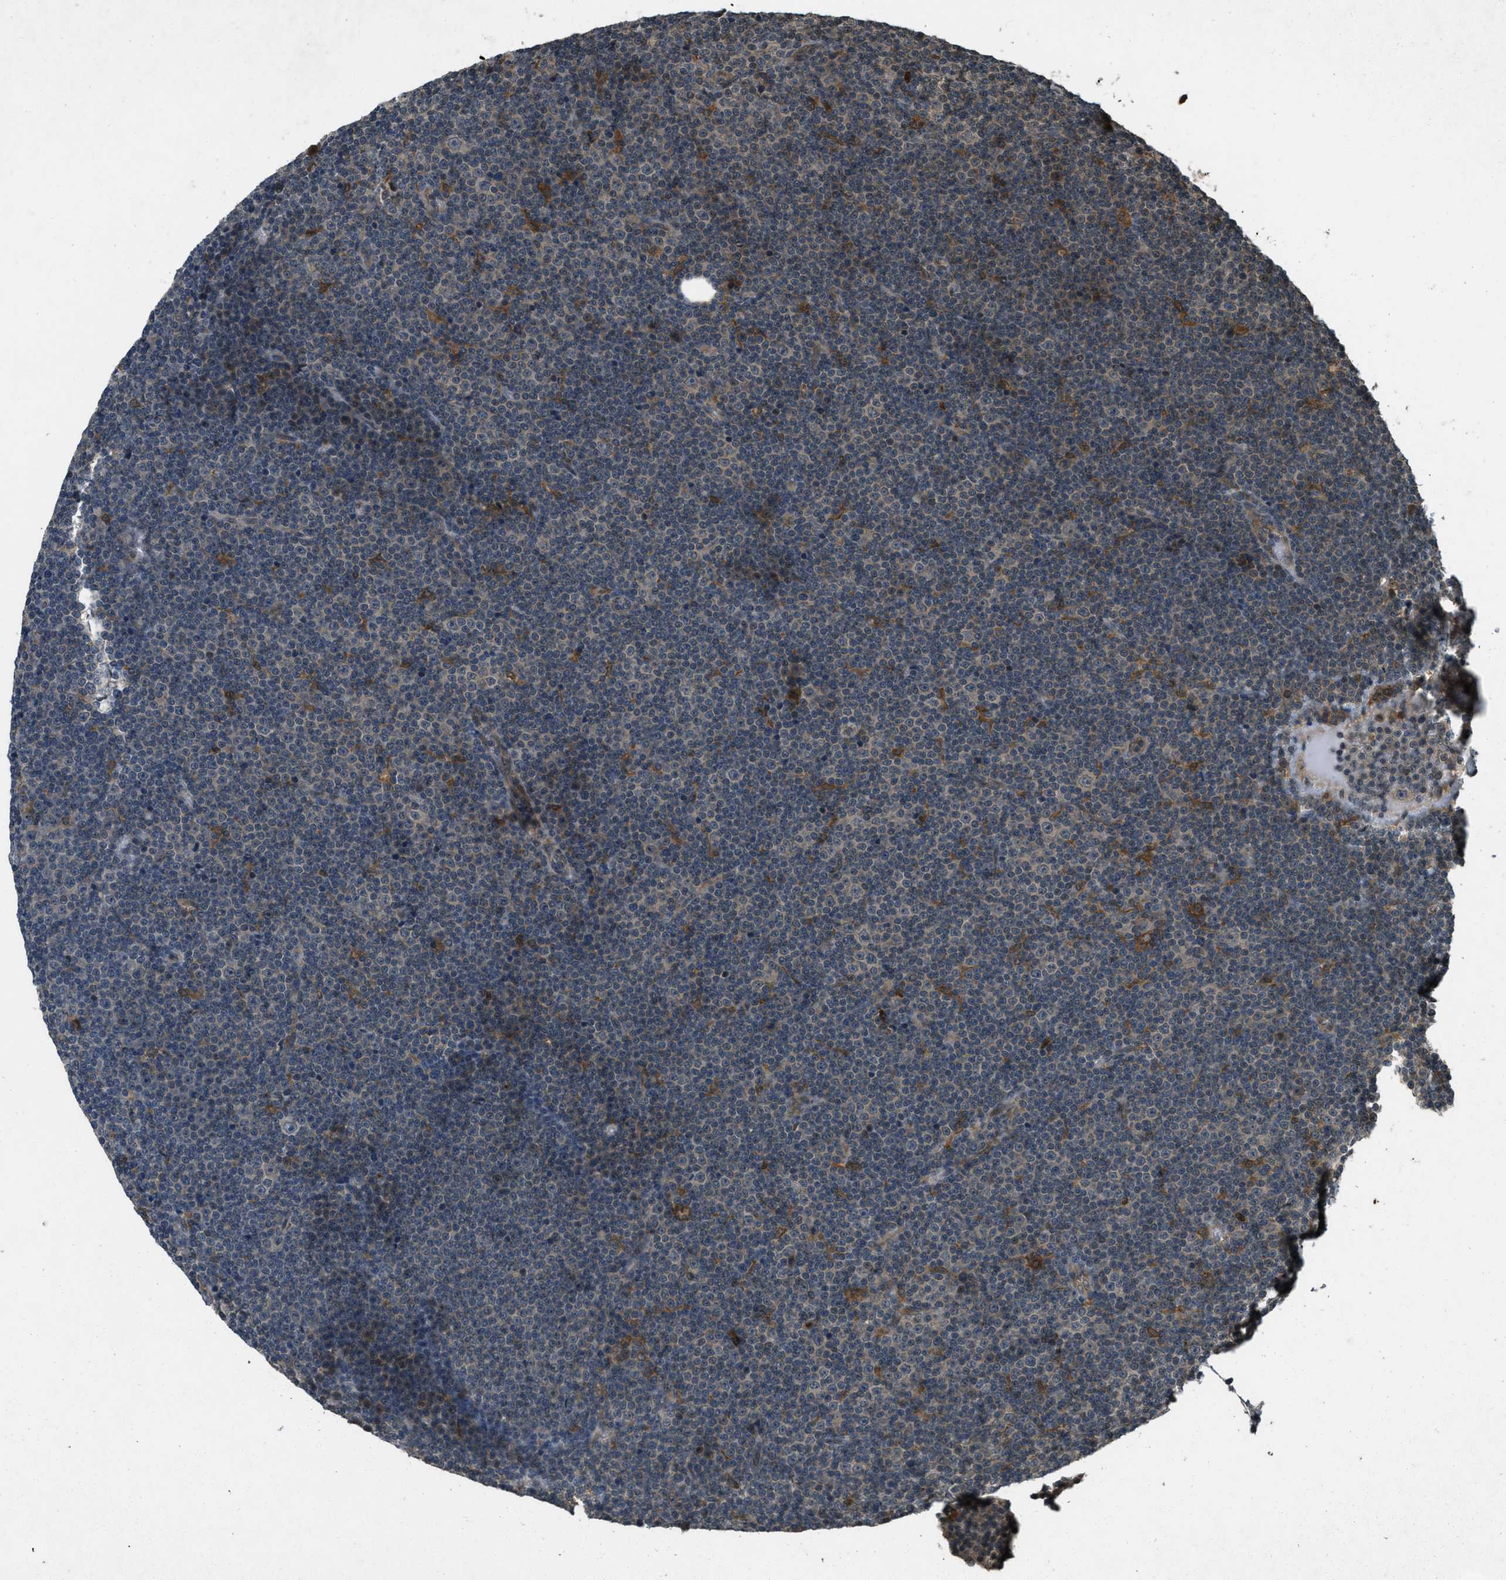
{"staining": {"intensity": "negative", "quantity": "none", "location": "none"}, "tissue": "lymphoma", "cell_type": "Tumor cells", "image_type": "cancer", "snomed": [{"axis": "morphology", "description": "Malignant lymphoma, non-Hodgkin's type, Low grade"}, {"axis": "topography", "description": "Lymph node"}], "caption": "Immunohistochemical staining of malignant lymphoma, non-Hodgkin's type (low-grade) reveals no significant expression in tumor cells. (Brightfield microscopy of DAB immunohistochemistry at high magnification).", "gene": "ATG7", "patient": {"sex": "female", "age": 67}}